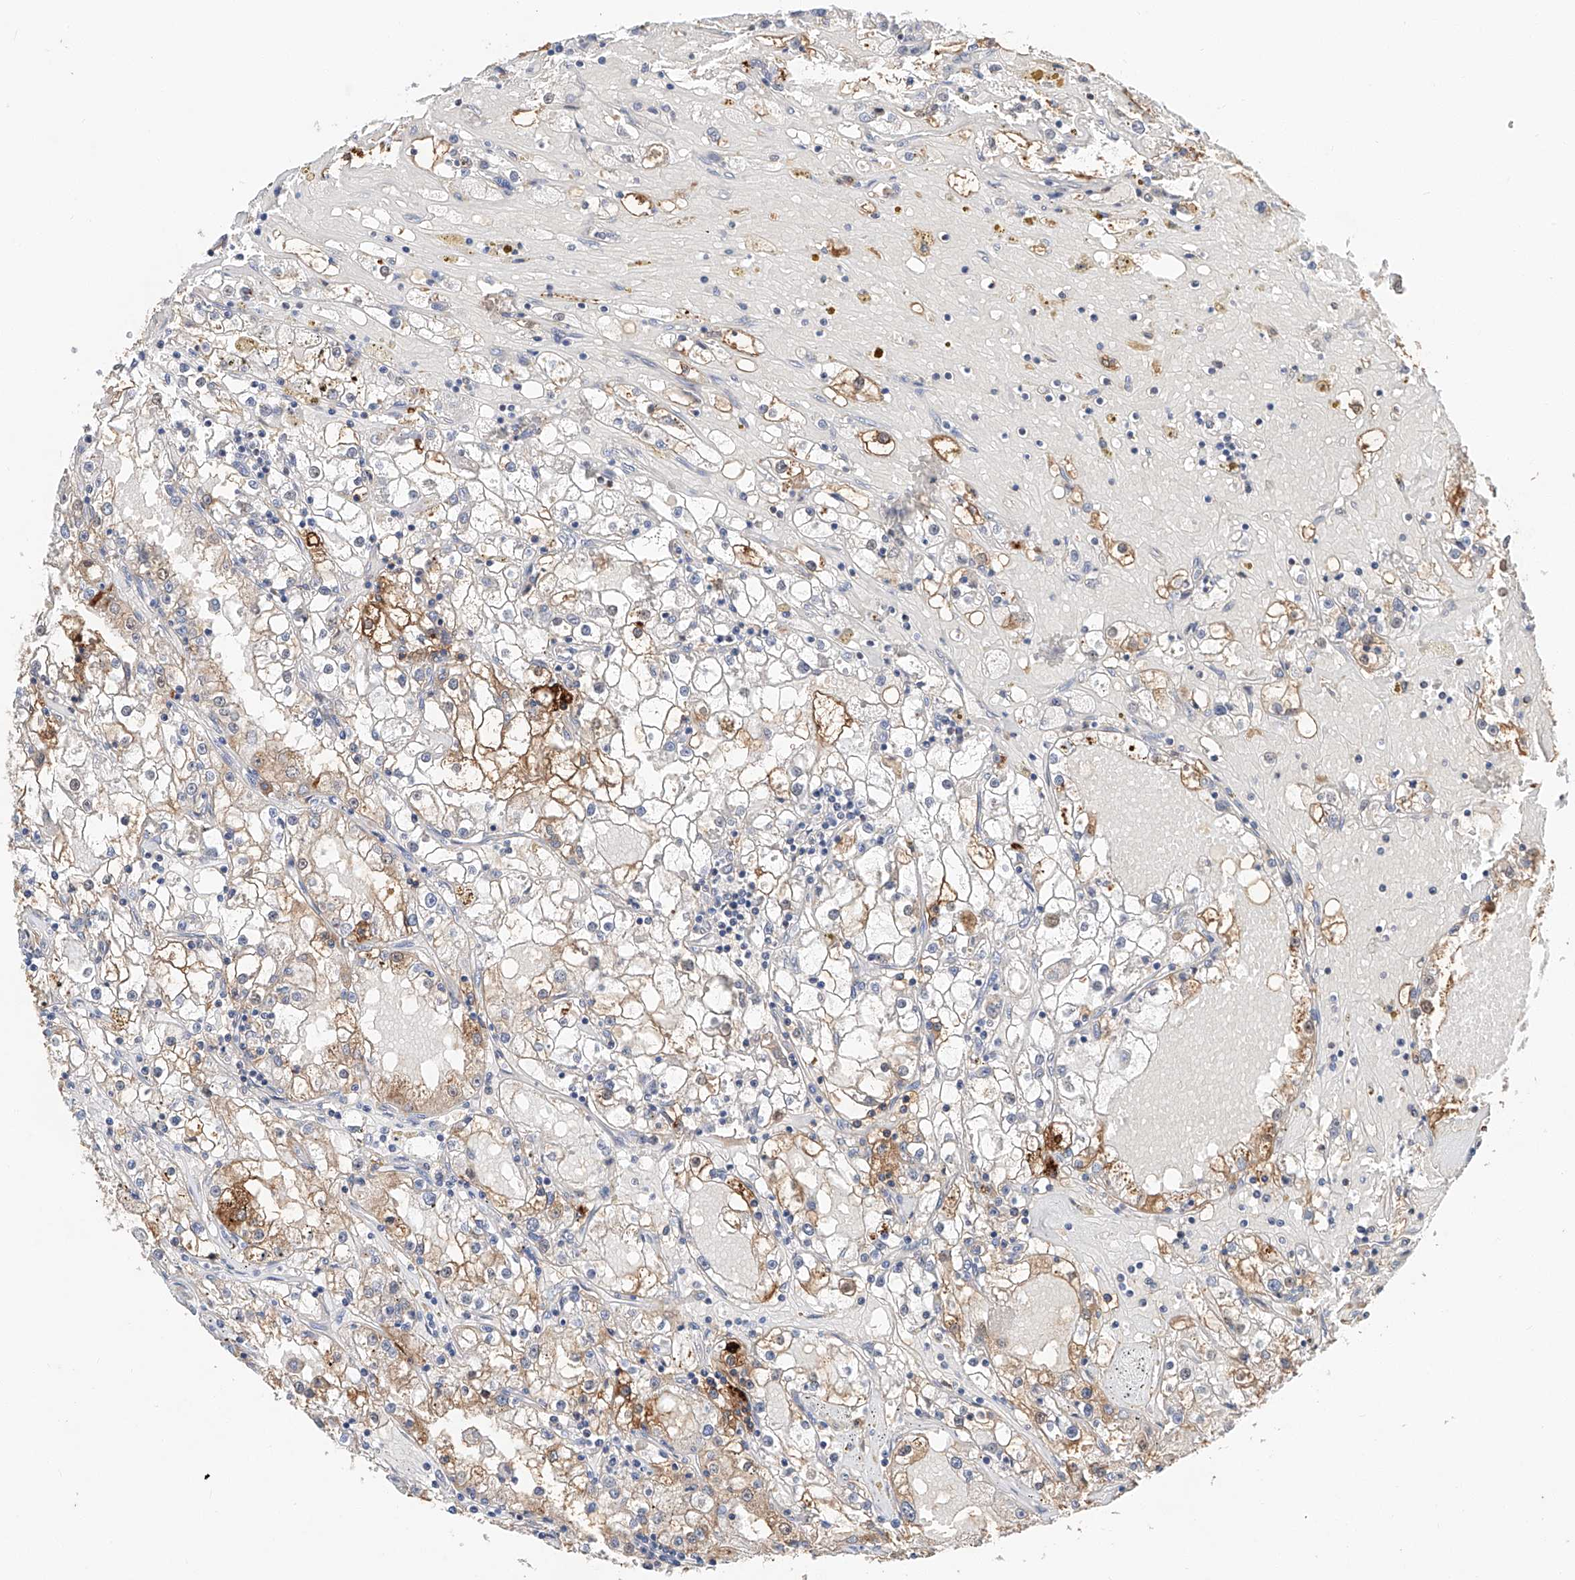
{"staining": {"intensity": "moderate", "quantity": "25%-75%", "location": "cytoplasmic/membranous"}, "tissue": "renal cancer", "cell_type": "Tumor cells", "image_type": "cancer", "snomed": [{"axis": "morphology", "description": "Adenocarcinoma, NOS"}, {"axis": "topography", "description": "Kidney"}], "caption": "Immunohistochemical staining of human renal cancer (adenocarcinoma) displays medium levels of moderate cytoplasmic/membranous staining in approximately 25%-75% of tumor cells.", "gene": "CTDP1", "patient": {"sex": "male", "age": 56}}